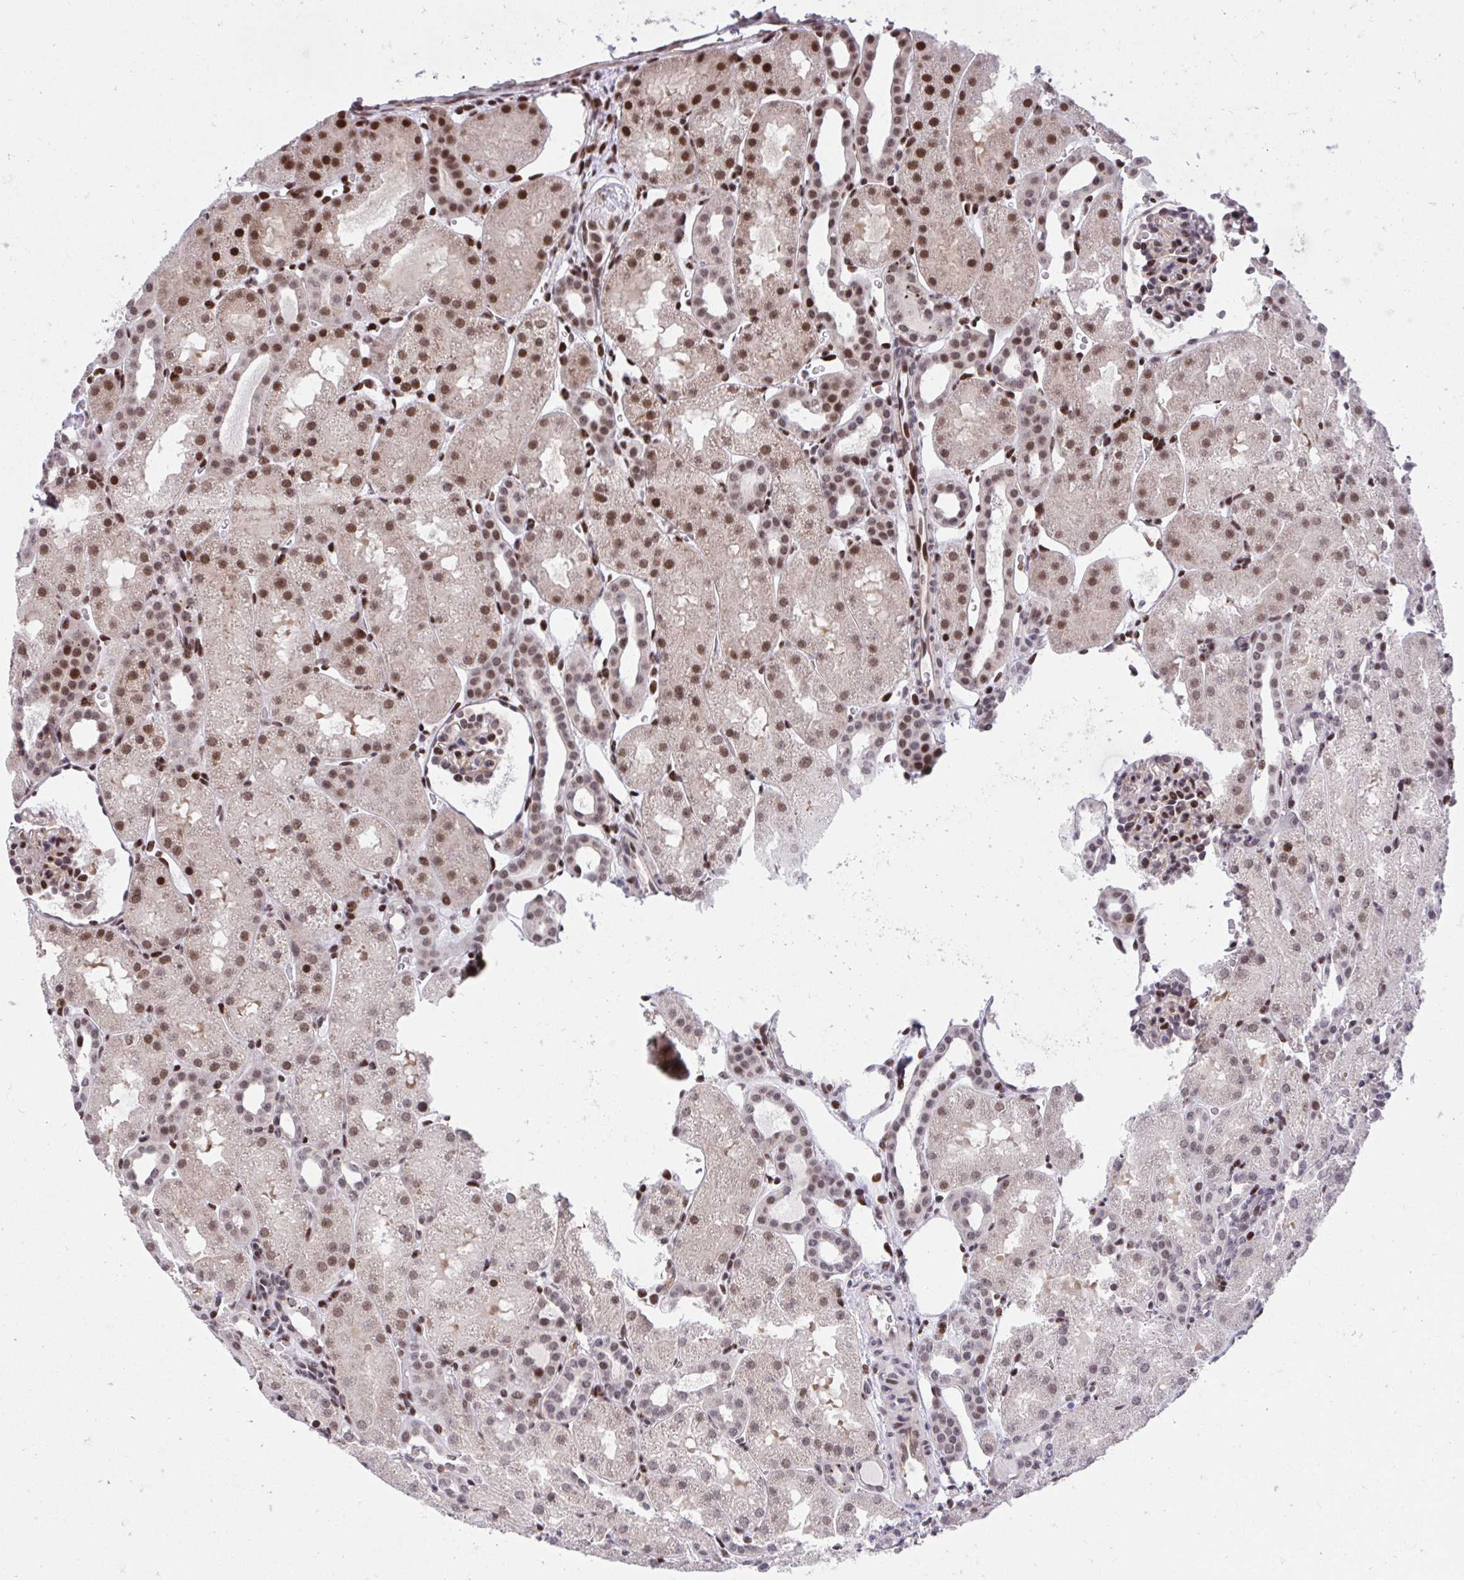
{"staining": {"intensity": "strong", "quantity": ">75%", "location": "cytoplasmic/membranous,nuclear"}, "tissue": "kidney", "cell_type": "Cells in glomeruli", "image_type": "normal", "snomed": [{"axis": "morphology", "description": "Normal tissue, NOS"}, {"axis": "topography", "description": "Kidney"}], "caption": "The image displays immunohistochemical staining of benign kidney. There is strong cytoplasmic/membranous,nuclear staining is identified in about >75% of cells in glomeruli.", "gene": "HOXA4", "patient": {"sex": "male", "age": 2}}